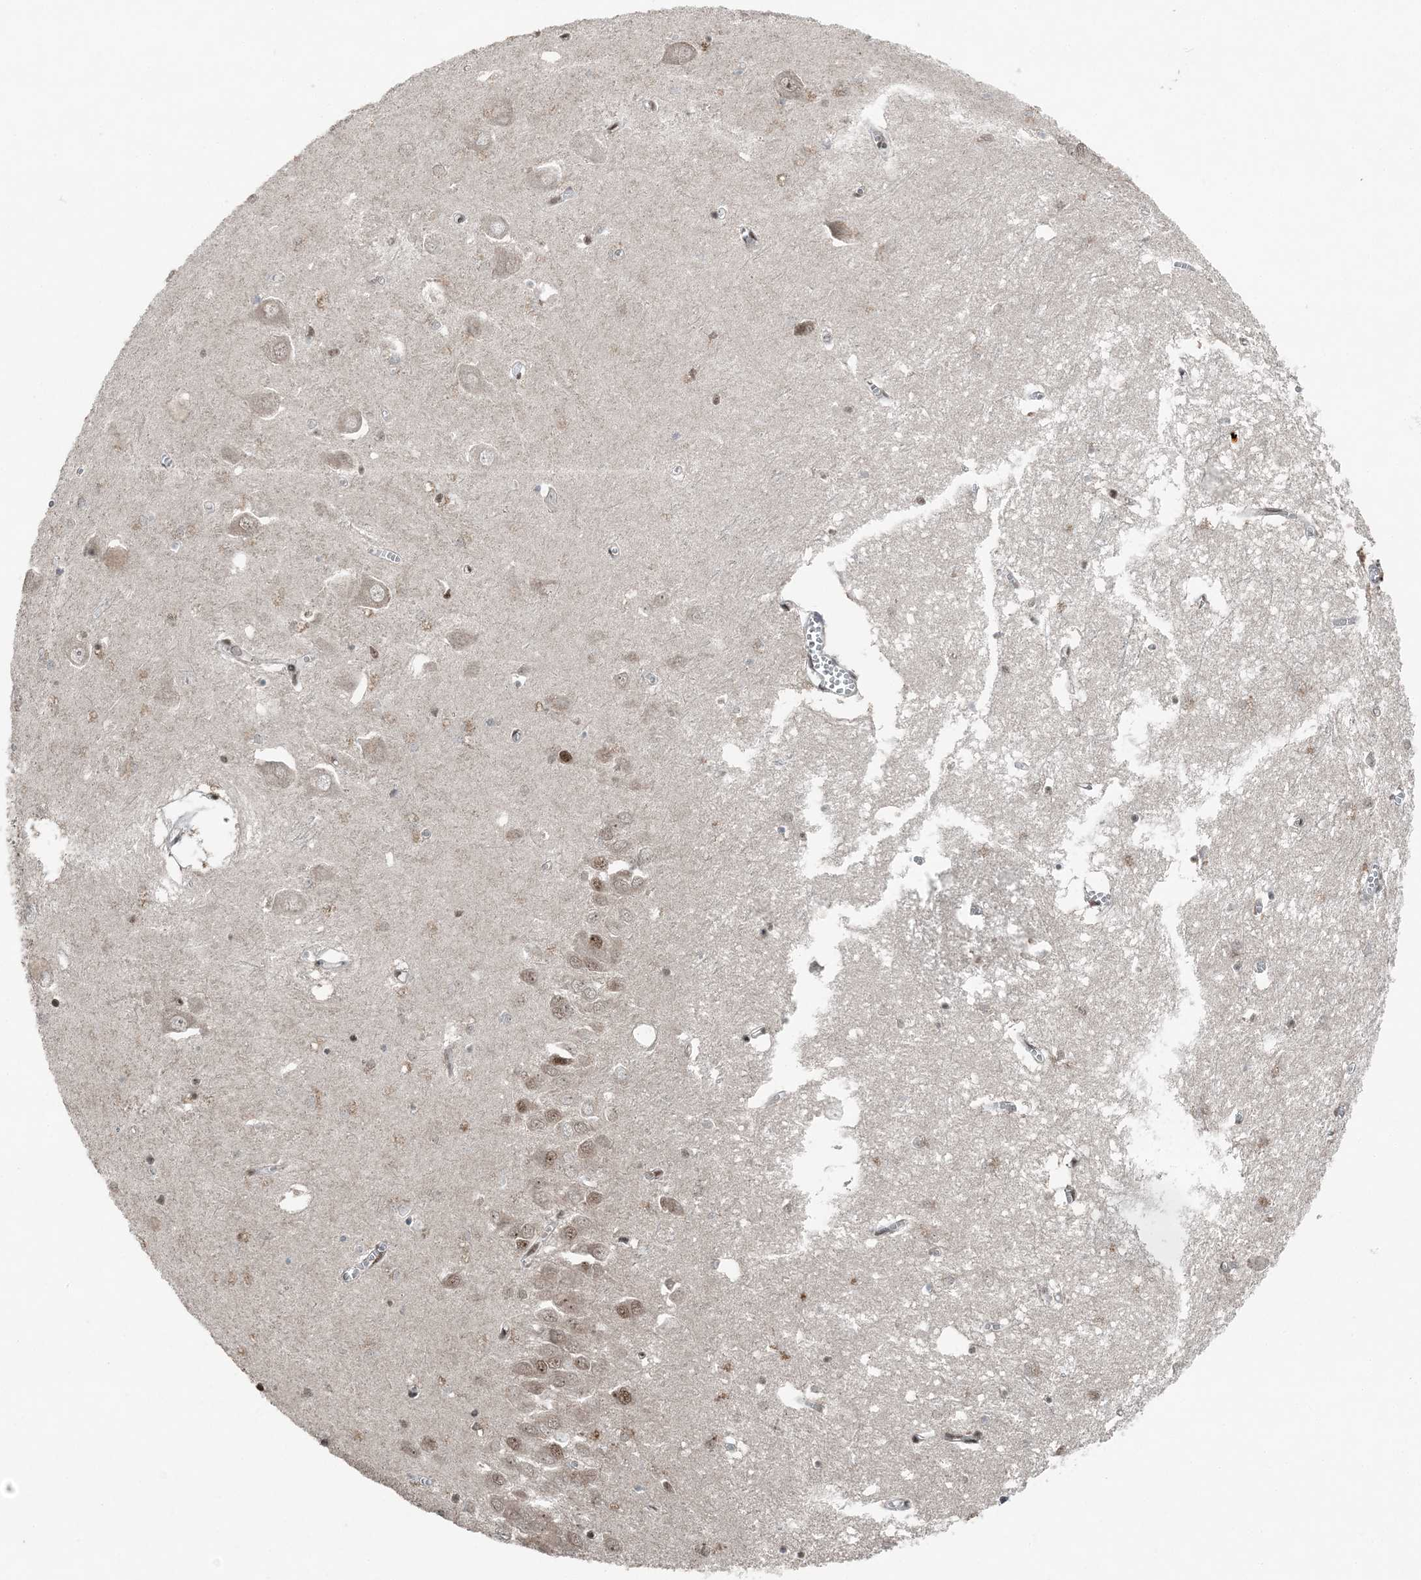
{"staining": {"intensity": "moderate", "quantity": "25%-75%", "location": "nuclear"}, "tissue": "hippocampus", "cell_type": "Glial cells", "image_type": "normal", "snomed": [{"axis": "morphology", "description": "Normal tissue, NOS"}, {"axis": "topography", "description": "Hippocampus"}], "caption": "IHC staining of unremarkable hippocampus, which shows medium levels of moderate nuclear expression in approximately 25%-75% of glial cells indicating moderate nuclear protein staining. The staining was performed using DAB (brown) for protein detection and nuclei were counterstained in hematoxylin (blue).", "gene": "YTHDC1", "patient": {"sex": "male", "age": 70}}